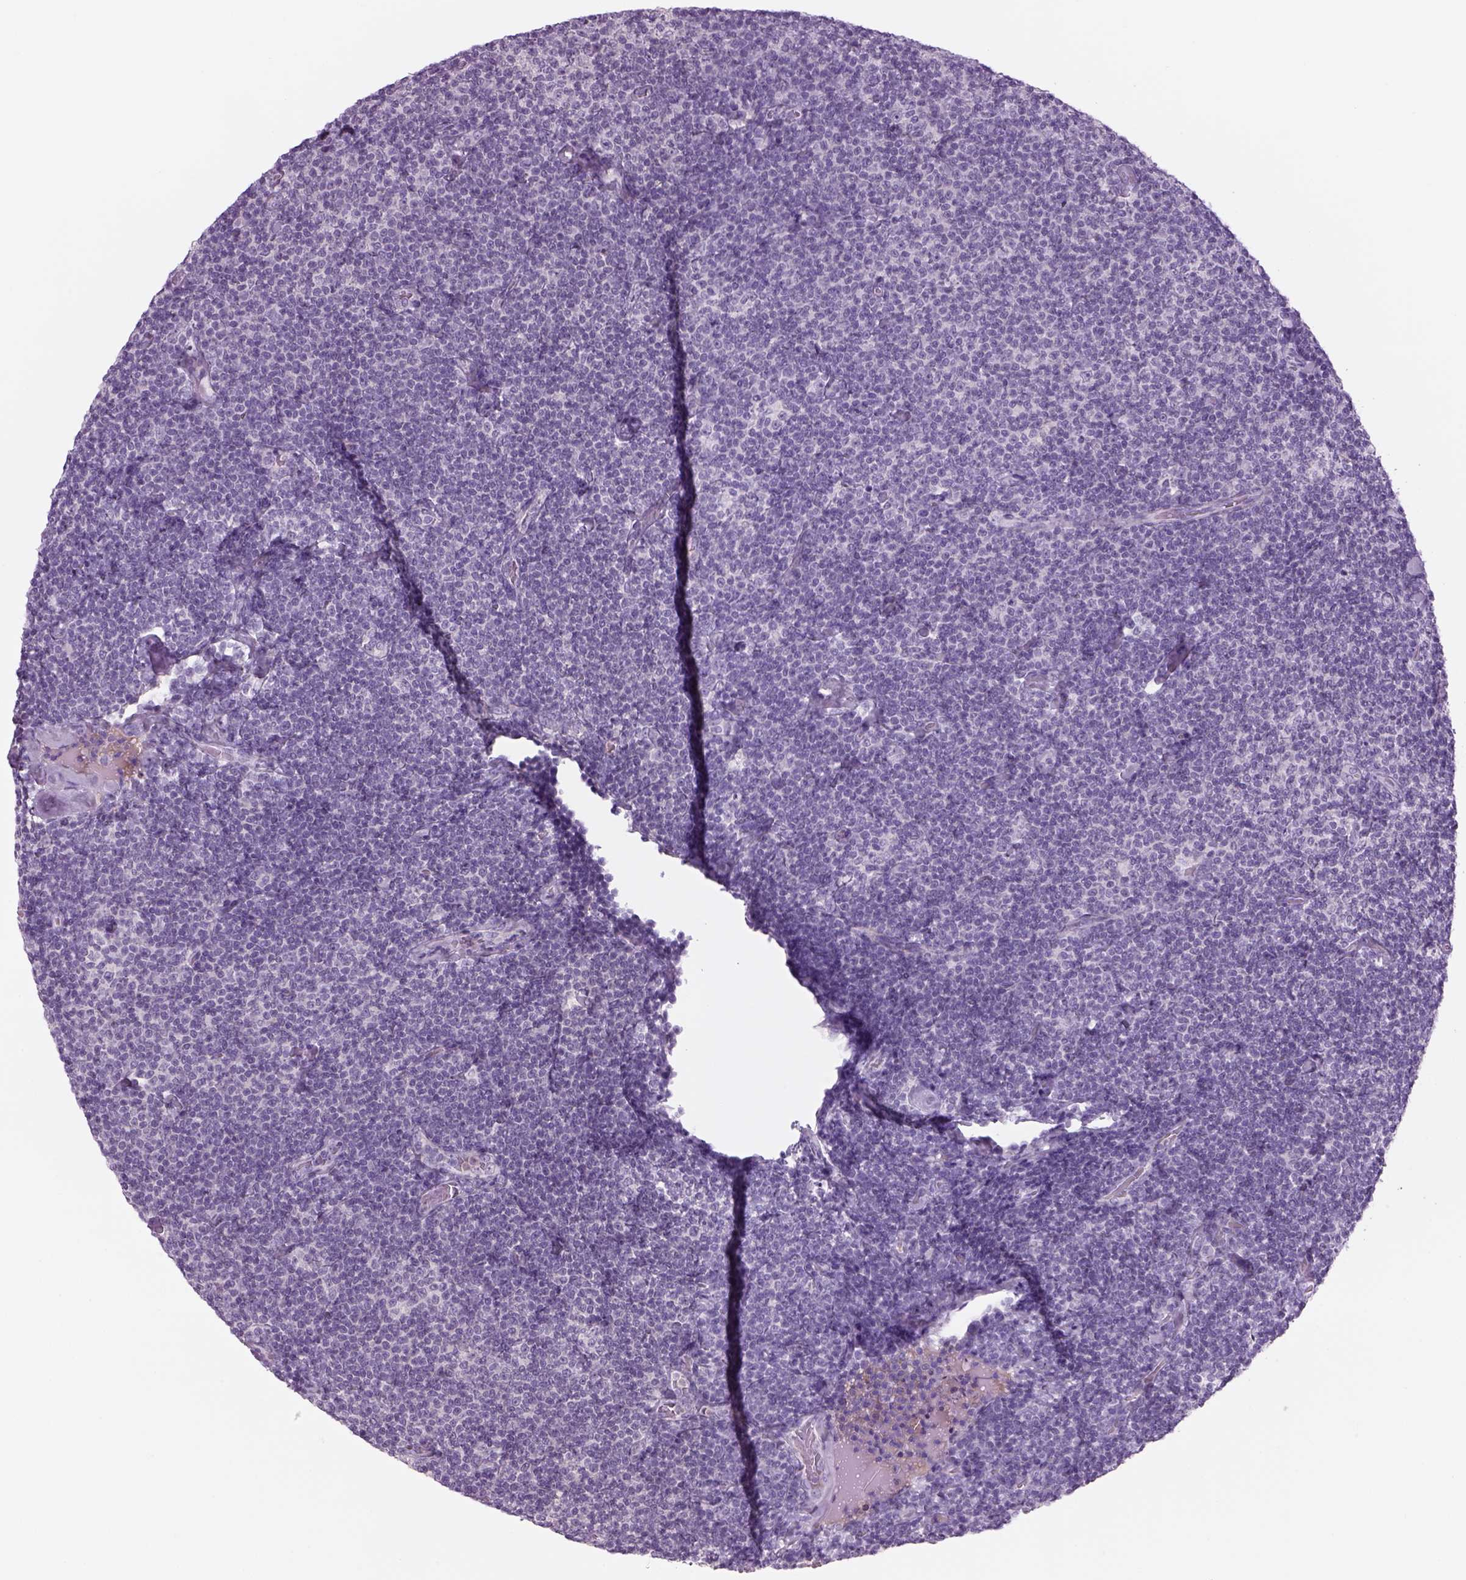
{"staining": {"intensity": "negative", "quantity": "none", "location": "none"}, "tissue": "lymphoma", "cell_type": "Tumor cells", "image_type": "cancer", "snomed": [{"axis": "morphology", "description": "Malignant lymphoma, non-Hodgkin's type, Low grade"}, {"axis": "topography", "description": "Lymph node"}], "caption": "DAB immunohistochemical staining of human lymphoma displays no significant expression in tumor cells.", "gene": "MDH1B", "patient": {"sex": "male", "age": 81}}